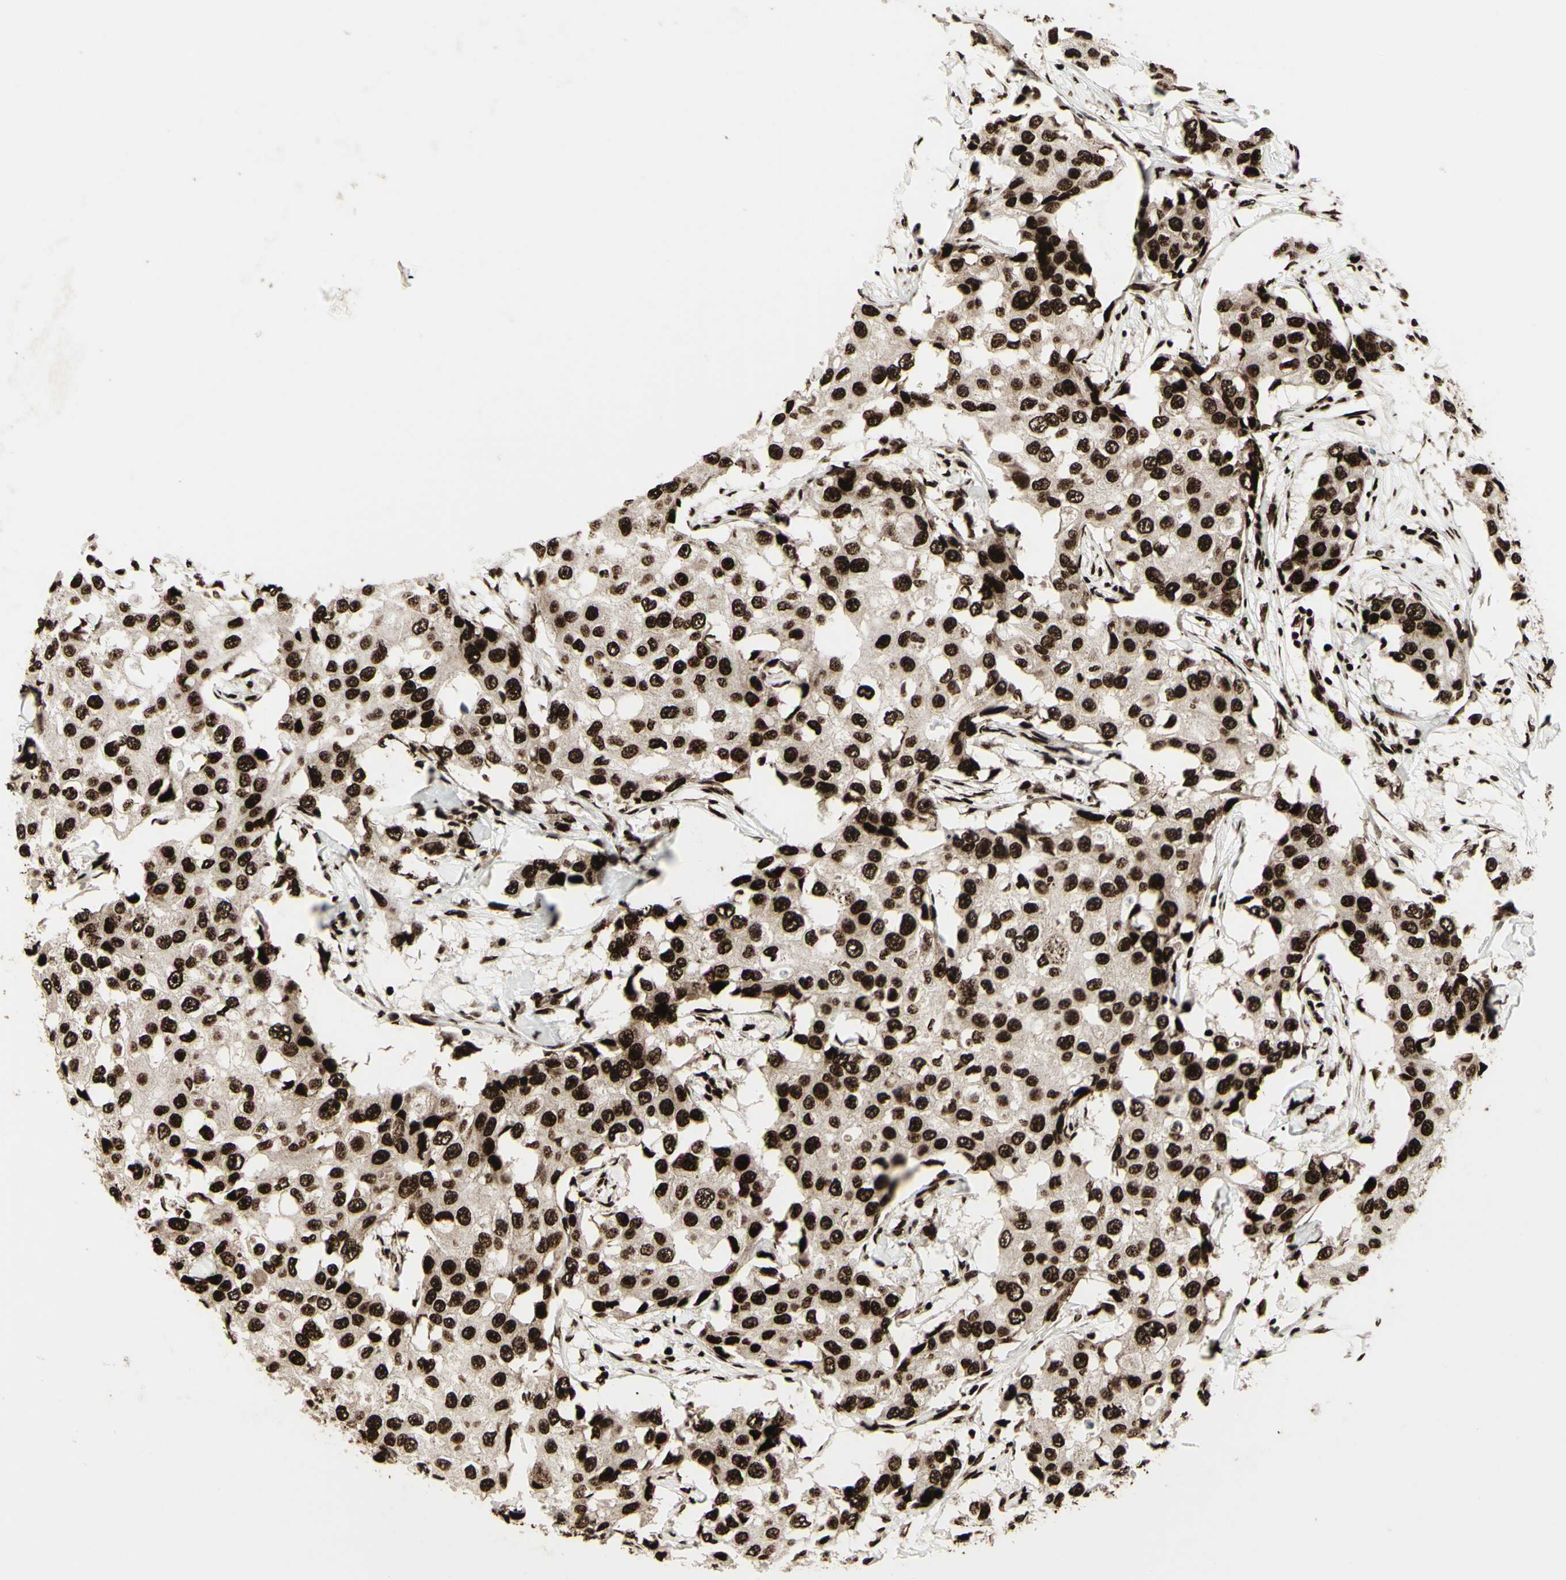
{"staining": {"intensity": "strong", "quantity": ">75%", "location": "nuclear"}, "tissue": "breast cancer", "cell_type": "Tumor cells", "image_type": "cancer", "snomed": [{"axis": "morphology", "description": "Duct carcinoma"}, {"axis": "topography", "description": "Breast"}], "caption": "Immunohistochemical staining of human infiltrating ductal carcinoma (breast) exhibits high levels of strong nuclear protein staining in about >75% of tumor cells.", "gene": "U2AF2", "patient": {"sex": "female", "age": 27}}